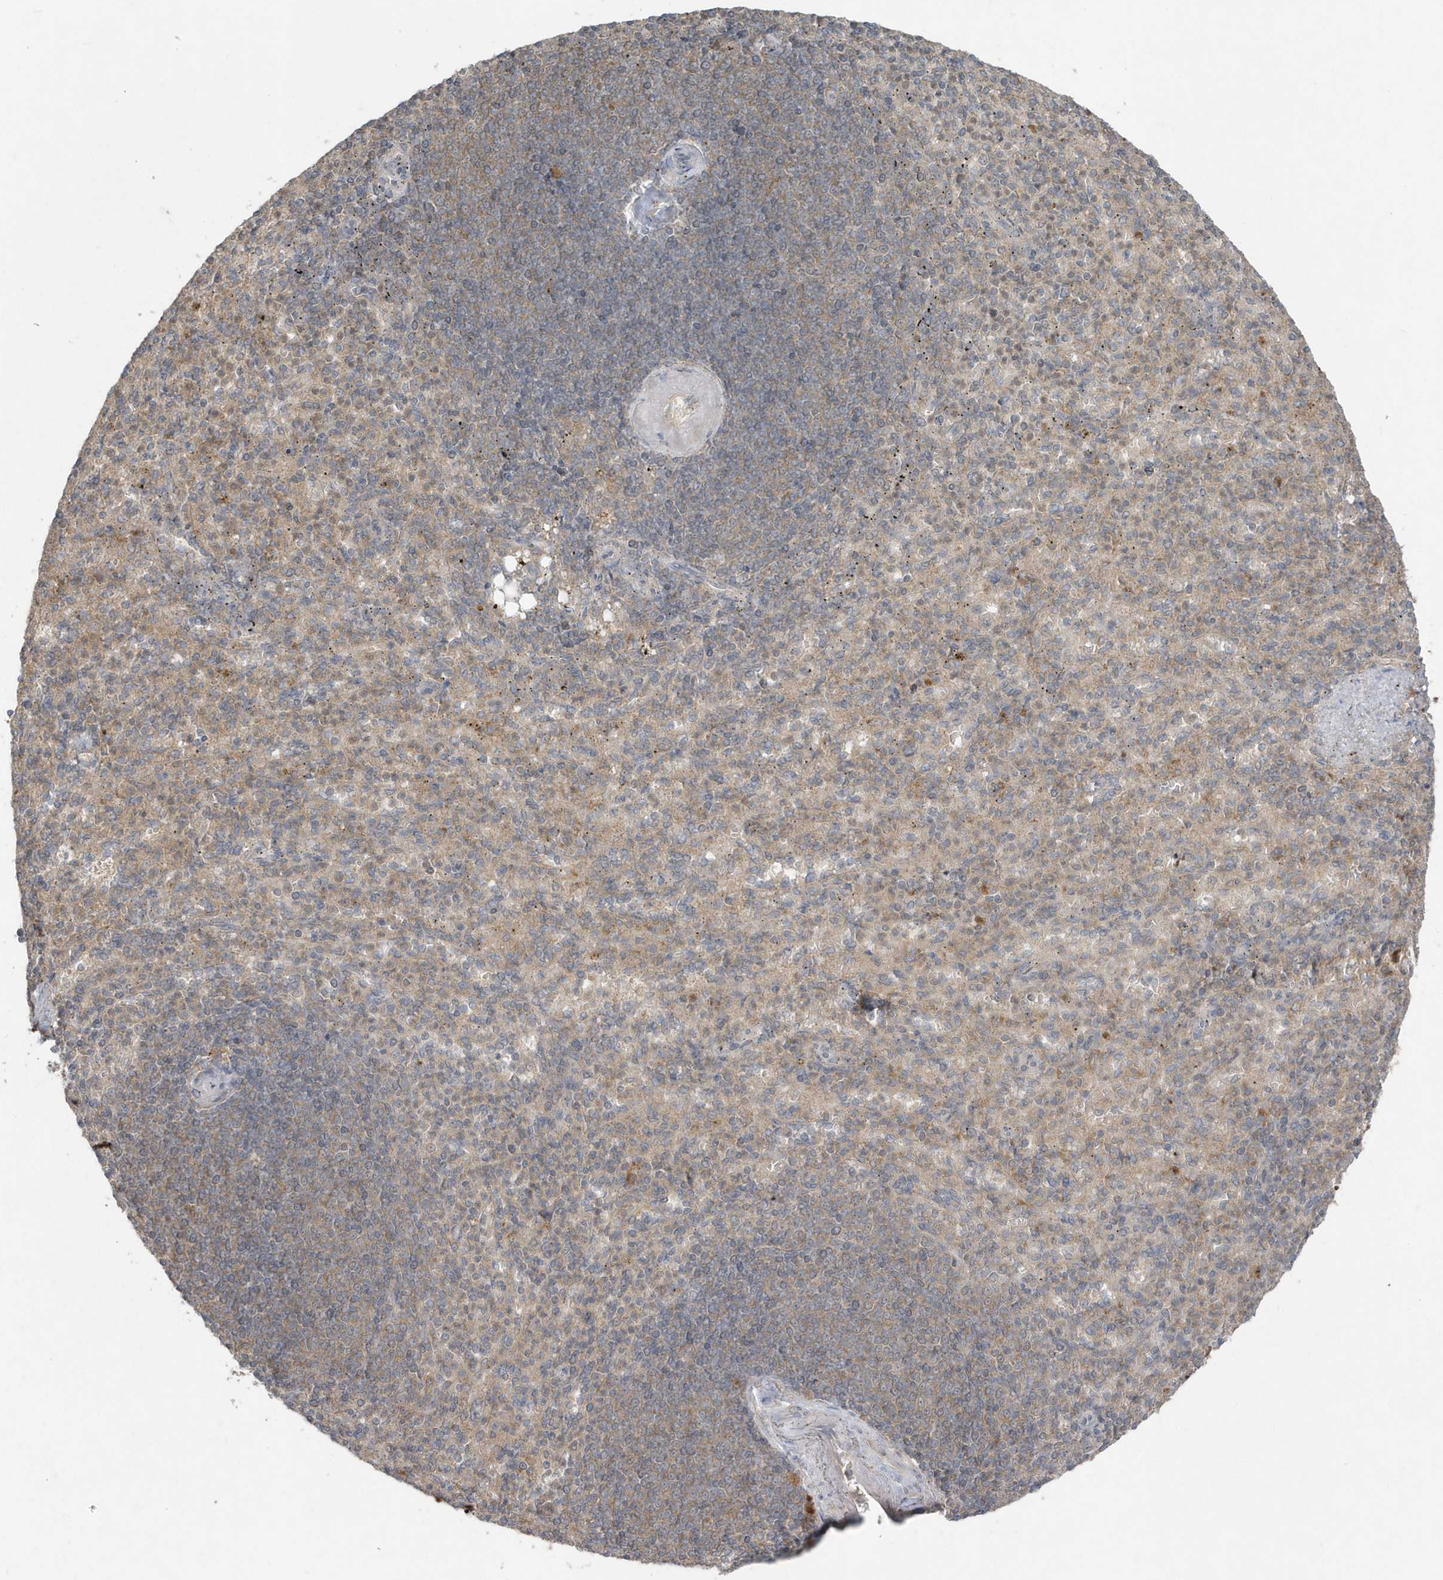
{"staining": {"intensity": "weak", "quantity": "<25%", "location": "cytoplasmic/membranous"}, "tissue": "spleen", "cell_type": "Cells in red pulp", "image_type": "normal", "snomed": [{"axis": "morphology", "description": "Normal tissue, NOS"}, {"axis": "topography", "description": "Spleen"}], "caption": "Spleen stained for a protein using immunohistochemistry (IHC) demonstrates no staining cells in red pulp.", "gene": "C1RL", "patient": {"sex": "female", "age": 74}}